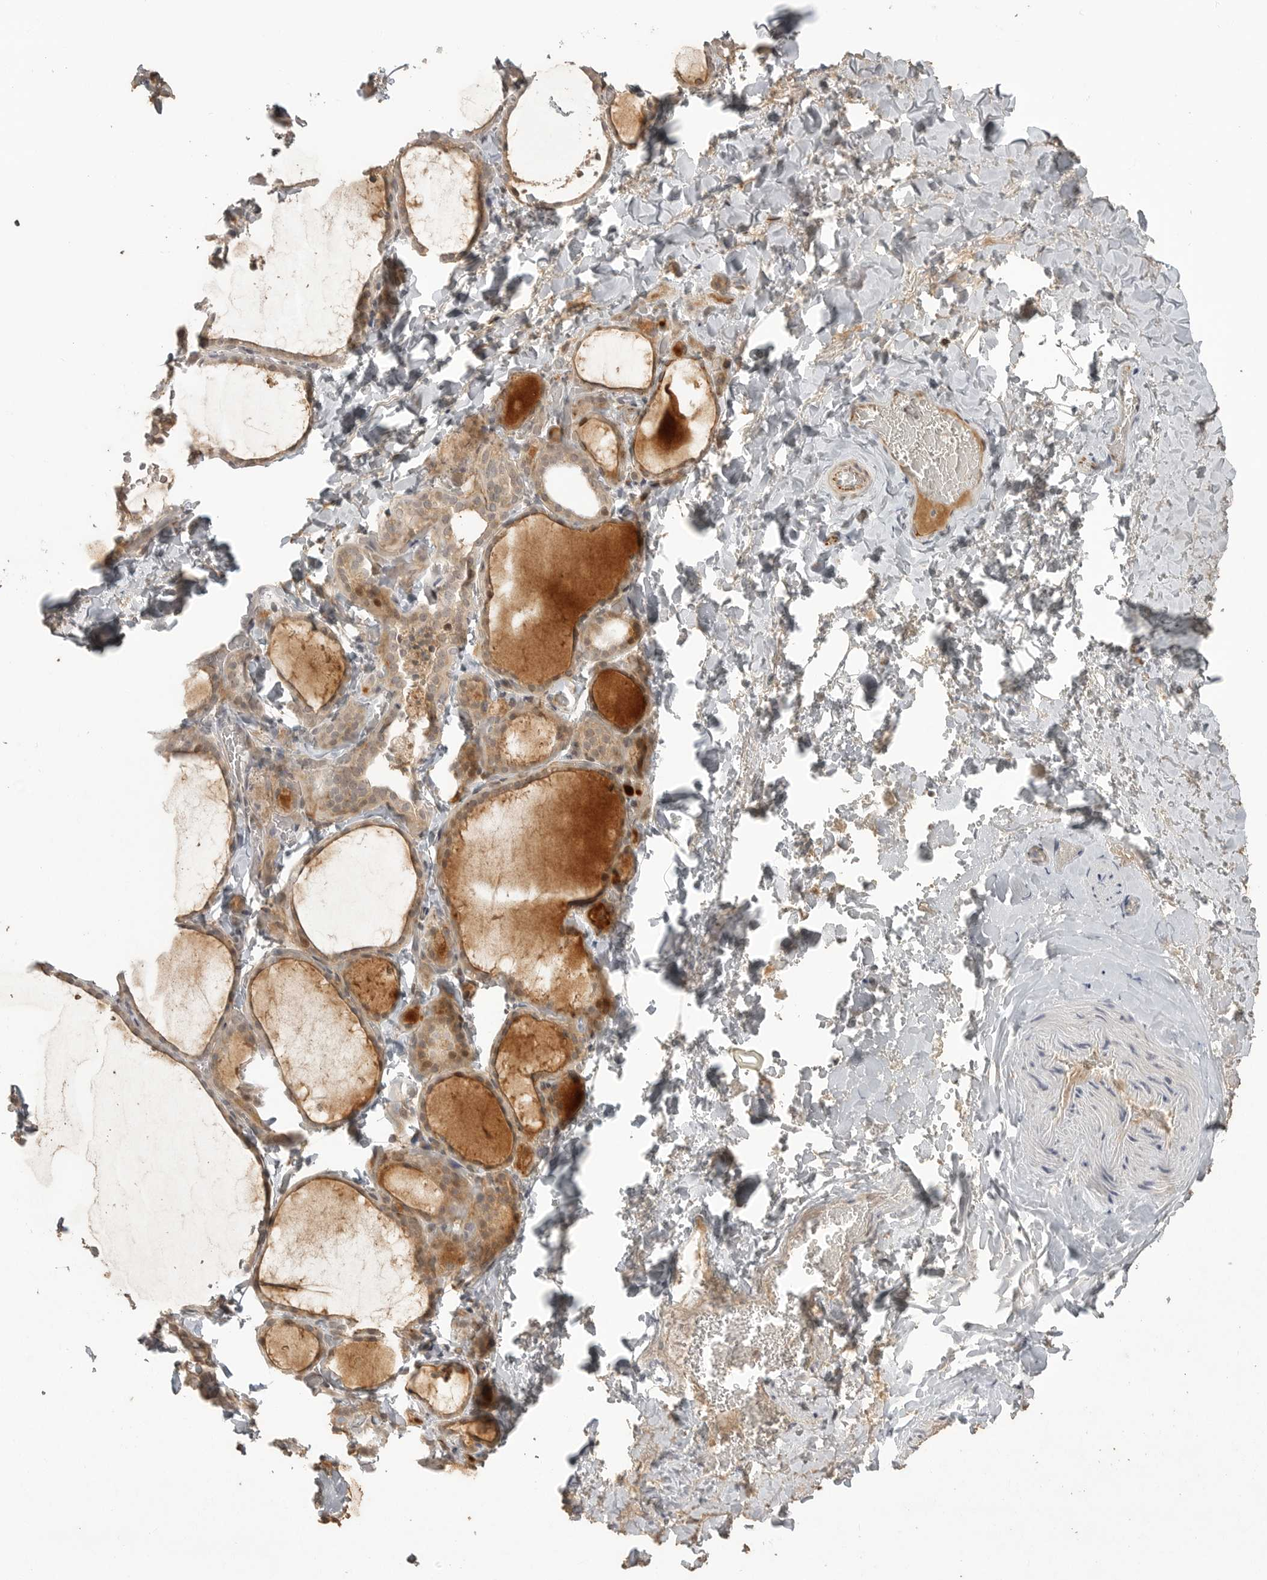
{"staining": {"intensity": "weak", "quantity": ">75%", "location": "cytoplasmic/membranous"}, "tissue": "thyroid gland", "cell_type": "Glandular cells", "image_type": "normal", "snomed": [{"axis": "morphology", "description": "Normal tissue, NOS"}, {"axis": "topography", "description": "Thyroid gland"}], "caption": "A brown stain highlights weak cytoplasmic/membranous staining of a protein in glandular cells of unremarkable human thyroid gland. Immunohistochemistry (ihc) stains the protein of interest in brown and the nuclei are stained blue.", "gene": "SMG8", "patient": {"sex": "female", "age": 22}}